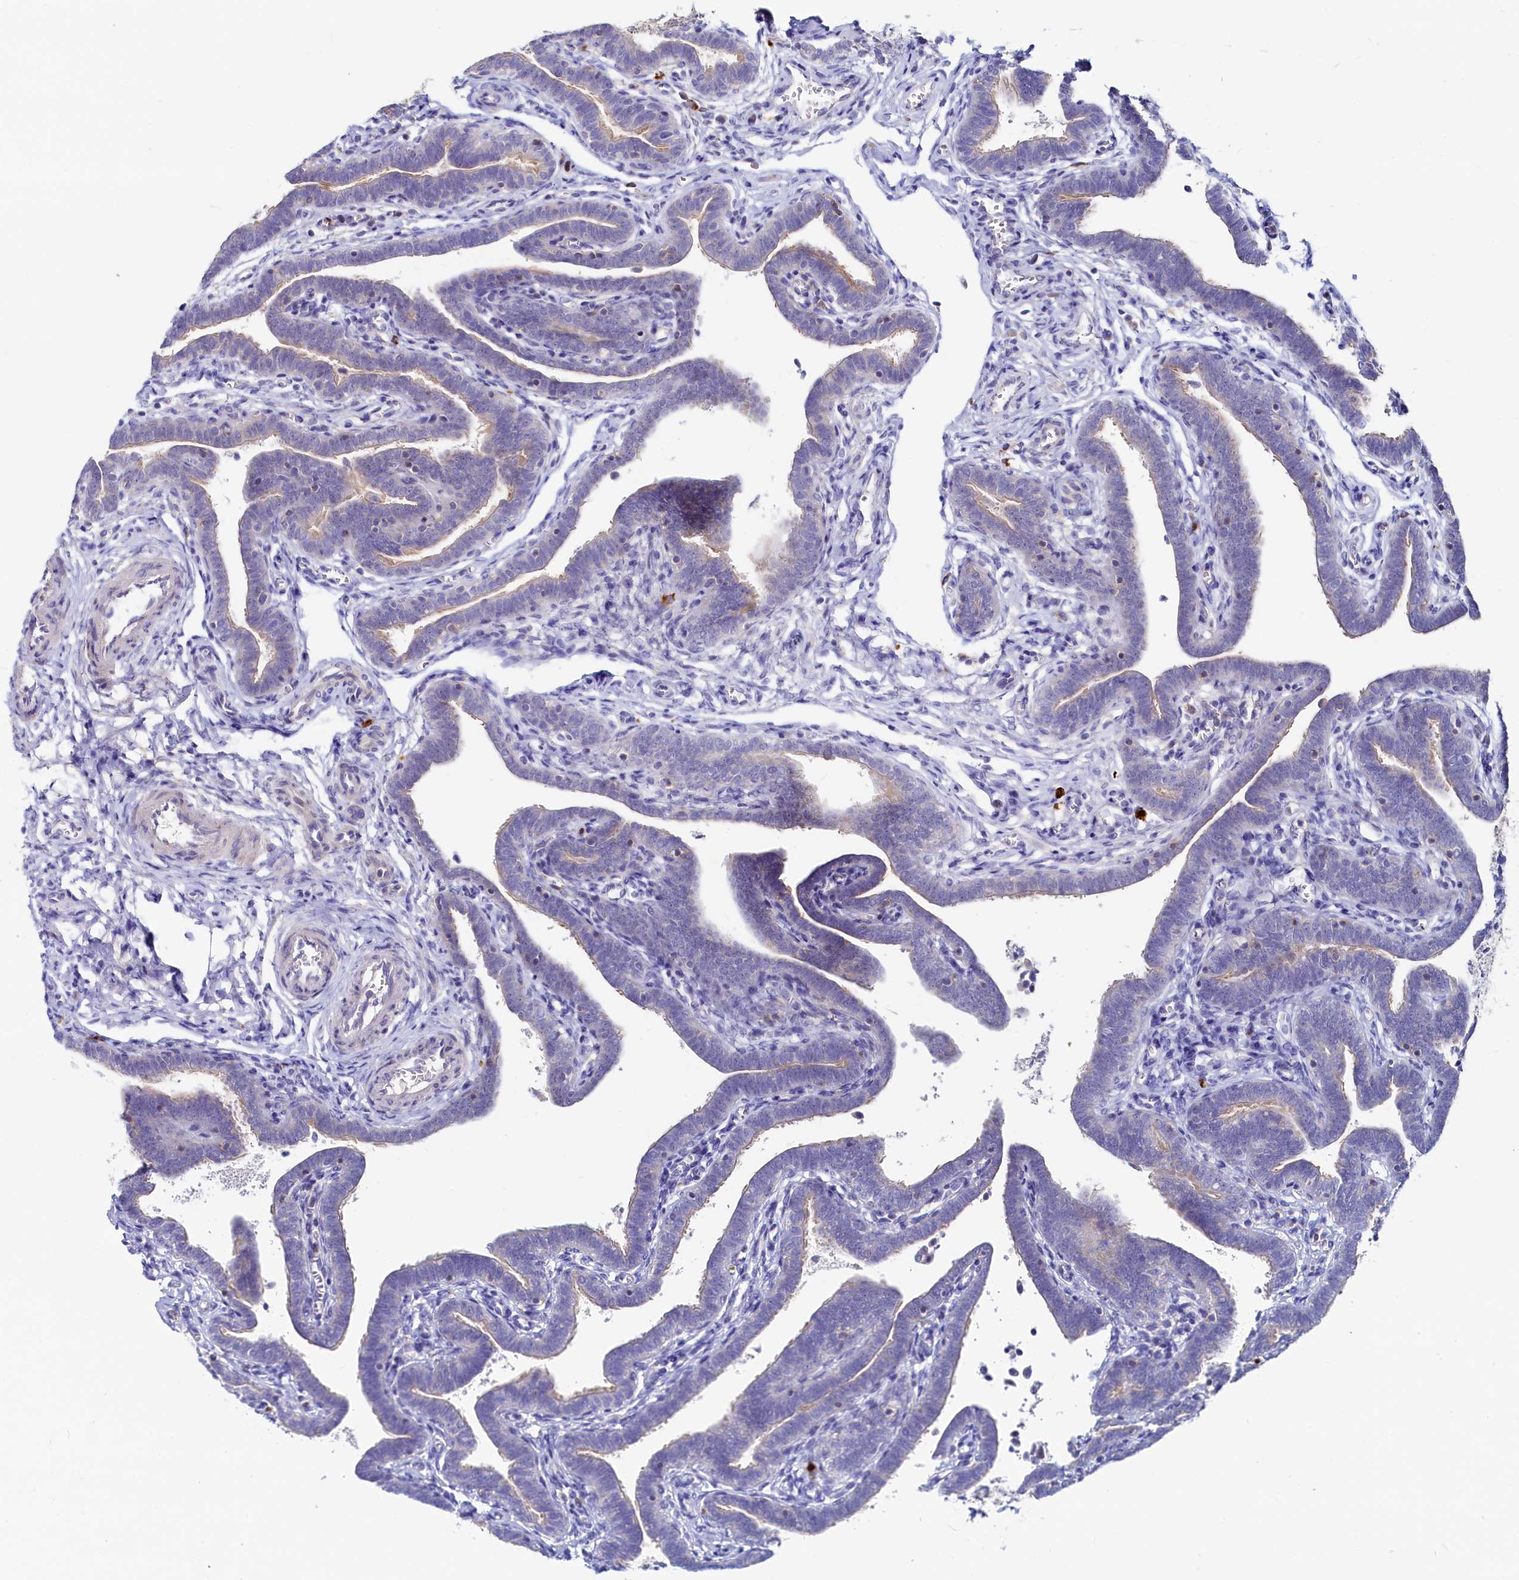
{"staining": {"intensity": "weak", "quantity": "25%-75%", "location": "cytoplasmic/membranous"}, "tissue": "fallopian tube", "cell_type": "Glandular cells", "image_type": "normal", "snomed": [{"axis": "morphology", "description": "Normal tissue, NOS"}, {"axis": "topography", "description": "Fallopian tube"}], "caption": "A low amount of weak cytoplasmic/membranous expression is seen in approximately 25%-75% of glandular cells in benign fallopian tube.", "gene": "ASTE1", "patient": {"sex": "female", "age": 36}}